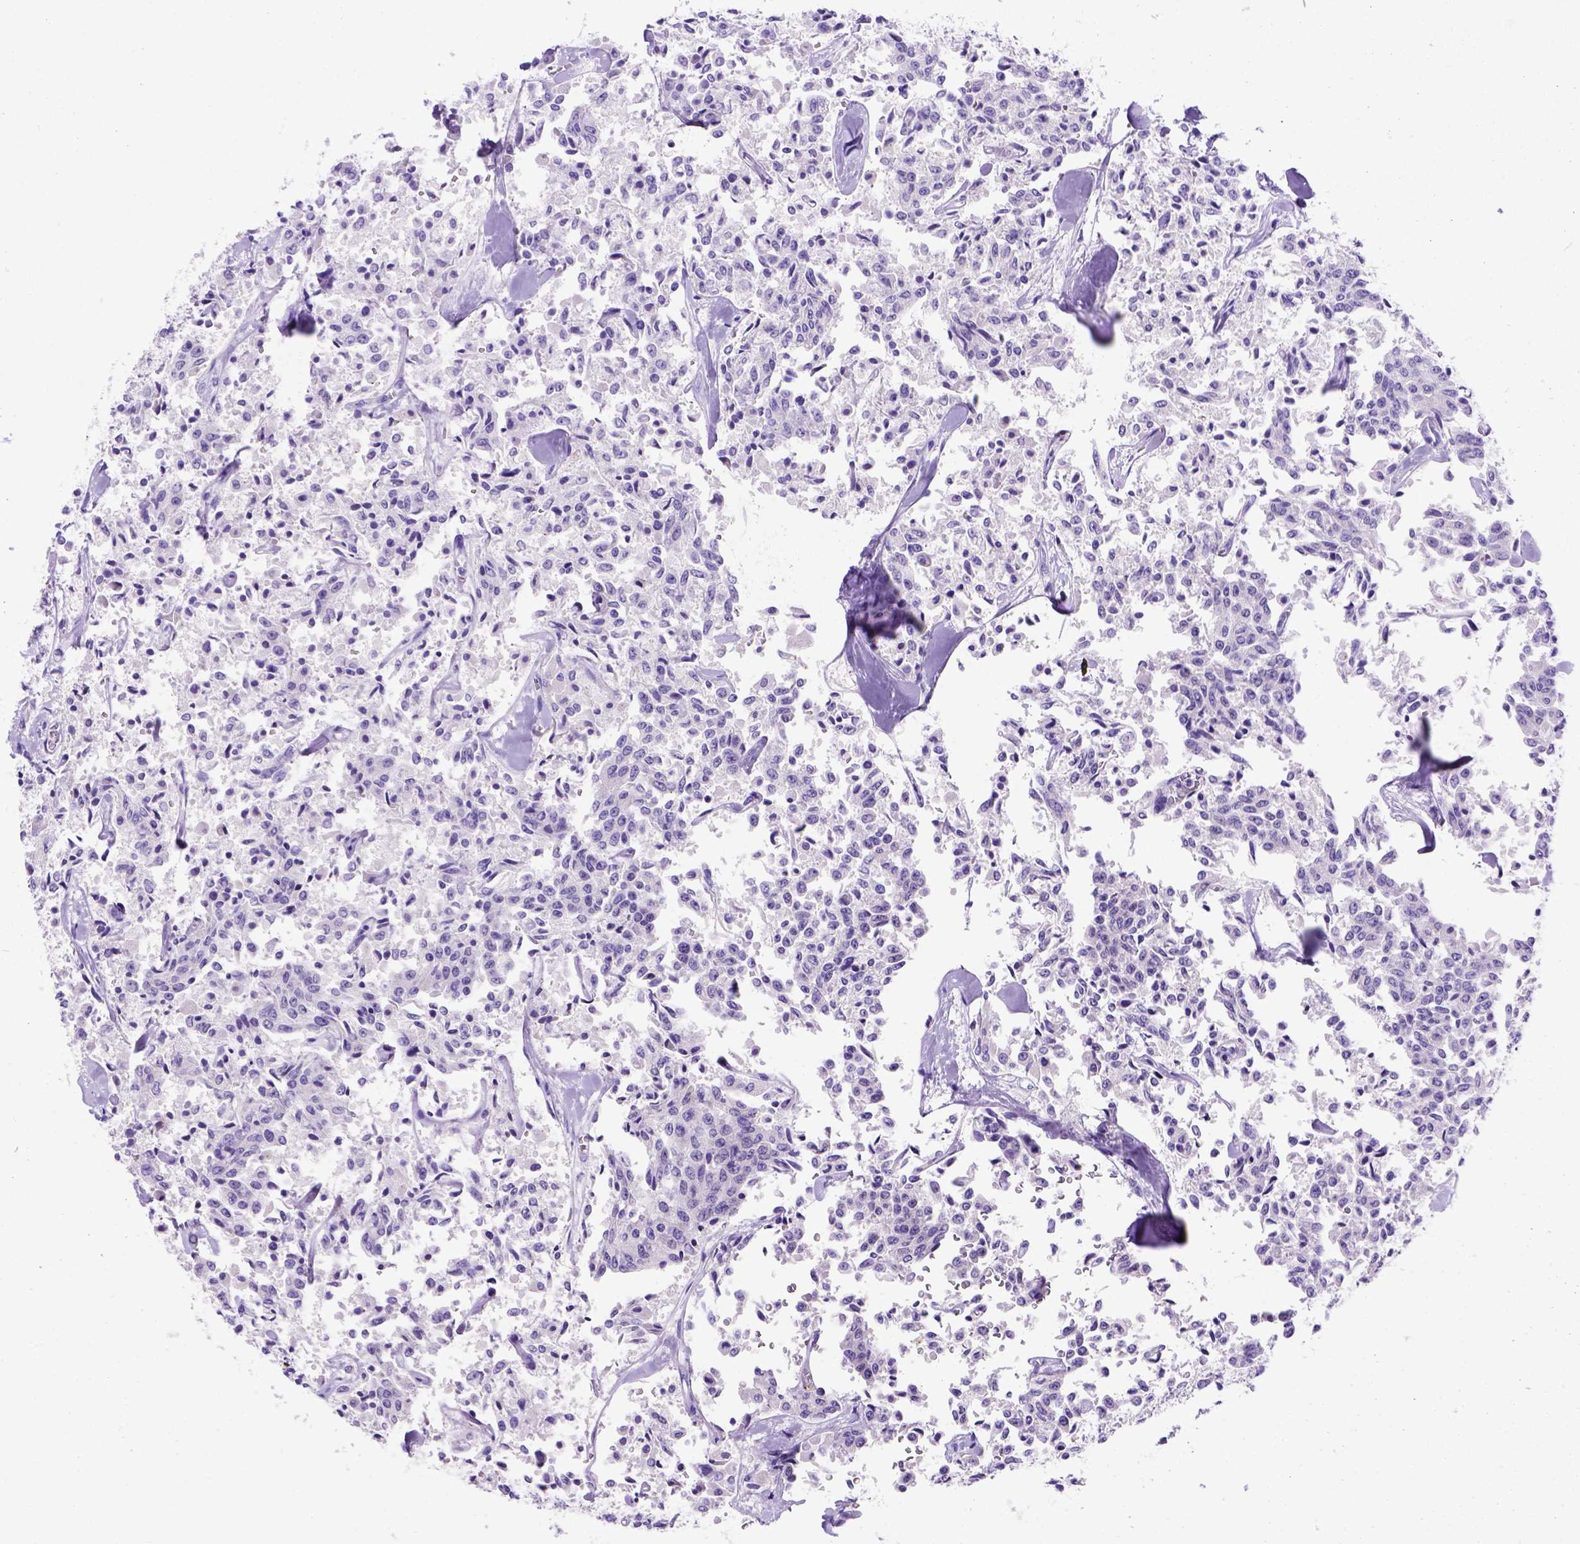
{"staining": {"intensity": "moderate", "quantity": "<25%", "location": "cytoplasmic/membranous"}, "tissue": "carcinoid", "cell_type": "Tumor cells", "image_type": "cancer", "snomed": [{"axis": "morphology", "description": "Carcinoid, malignant, NOS"}, {"axis": "topography", "description": "Lung"}], "caption": "Carcinoid (malignant) tissue shows moderate cytoplasmic/membranous positivity in approximately <25% of tumor cells, visualized by immunohistochemistry.", "gene": "FOXI1", "patient": {"sex": "male", "age": 71}}